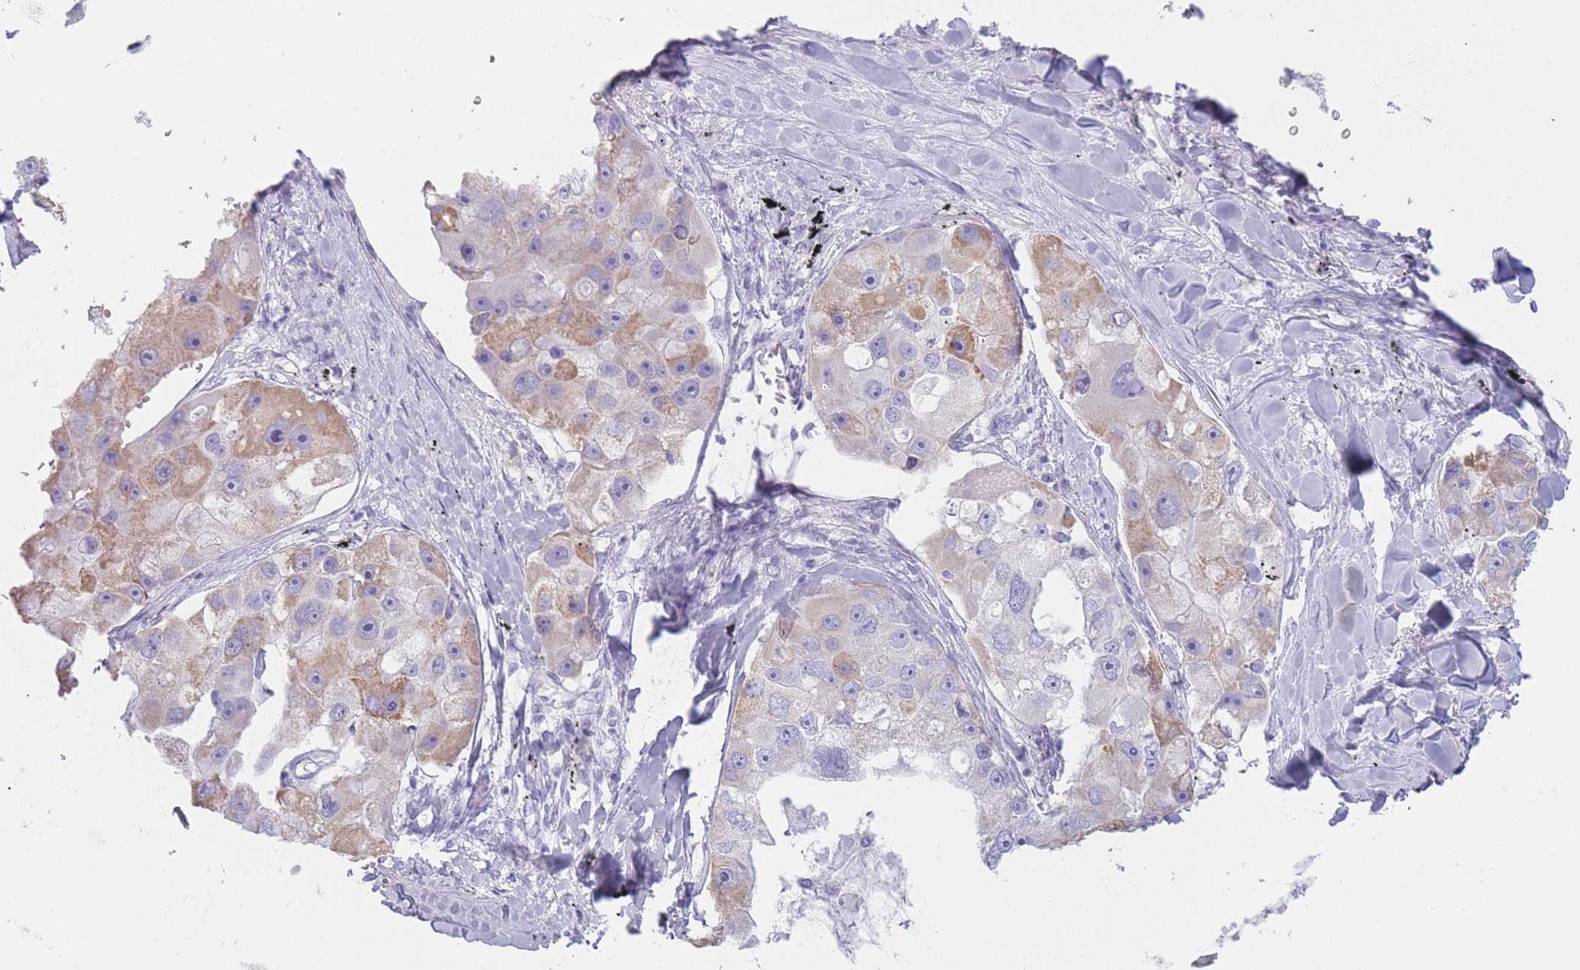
{"staining": {"intensity": "weak", "quantity": "25%-75%", "location": "cytoplasmic/membranous"}, "tissue": "lung cancer", "cell_type": "Tumor cells", "image_type": "cancer", "snomed": [{"axis": "morphology", "description": "Adenocarcinoma, NOS"}, {"axis": "topography", "description": "Lung"}], "caption": "High-power microscopy captured an immunohistochemistry histopathology image of lung cancer (adenocarcinoma), revealing weak cytoplasmic/membranous staining in about 25%-75% of tumor cells.", "gene": "GPR12", "patient": {"sex": "female", "age": 54}}